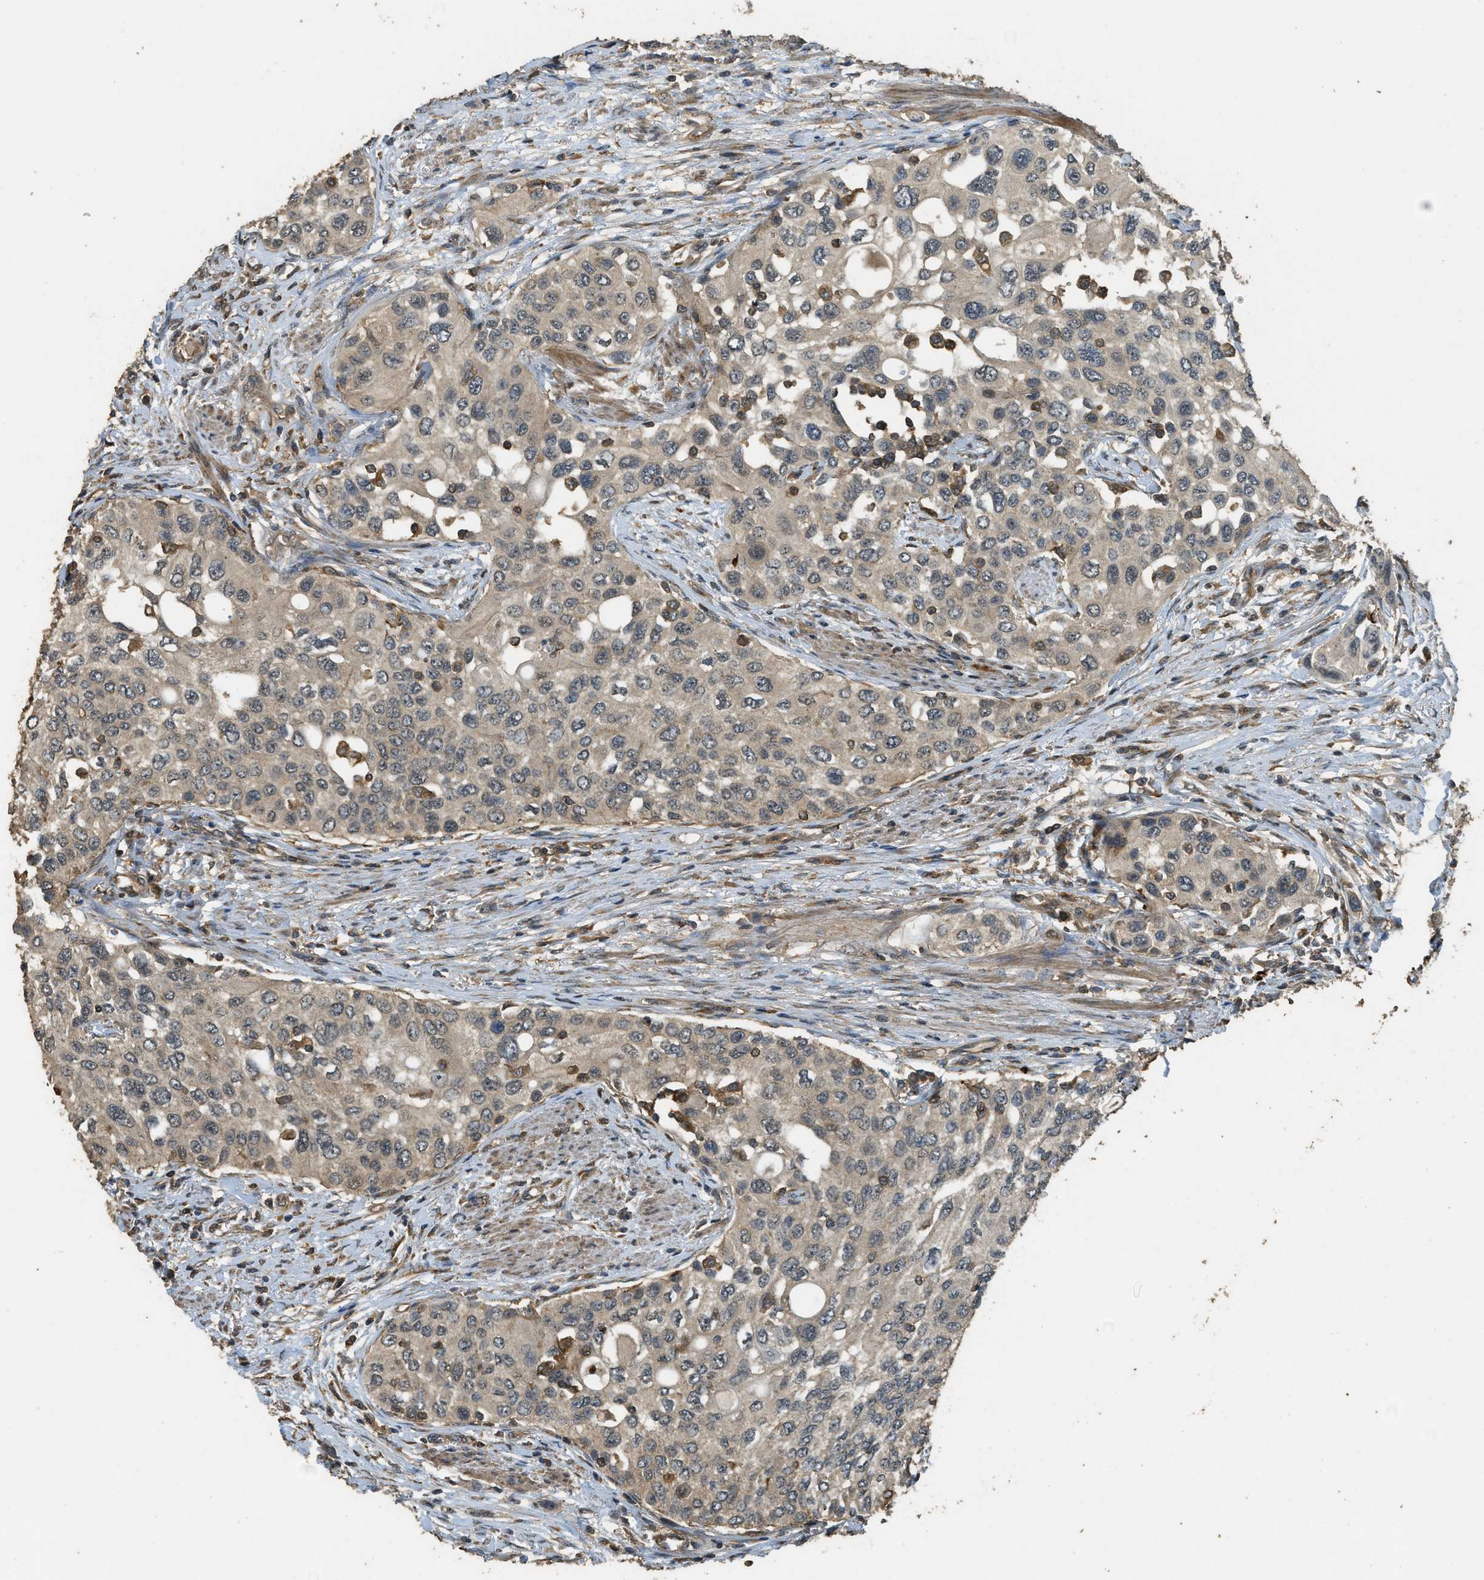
{"staining": {"intensity": "weak", "quantity": ">75%", "location": "cytoplasmic/membranous"}, "tissue": "urothelial cancer", "cell_type": "Tumor cells", "image_type": "cancer", "snomed": [{"axis": "morphology", "description": "Urothelial carcinoma, High grade"}, {"axis": "topography", "description": "Urinary bladder"}], "caption": "Protein expression analysis of human urothelial cancer reveals weak cytoplasmic/membranous staining in approximately >75% of tumor cells. The staining is performed using DAB (3,3'-diaminobenzidine) brown chromogen to label protein expression. The nuclei are counter-stained blue using hematoxylin.", "gene": "PPP6R3", "patient": {"sex": "female", "age": 56}}